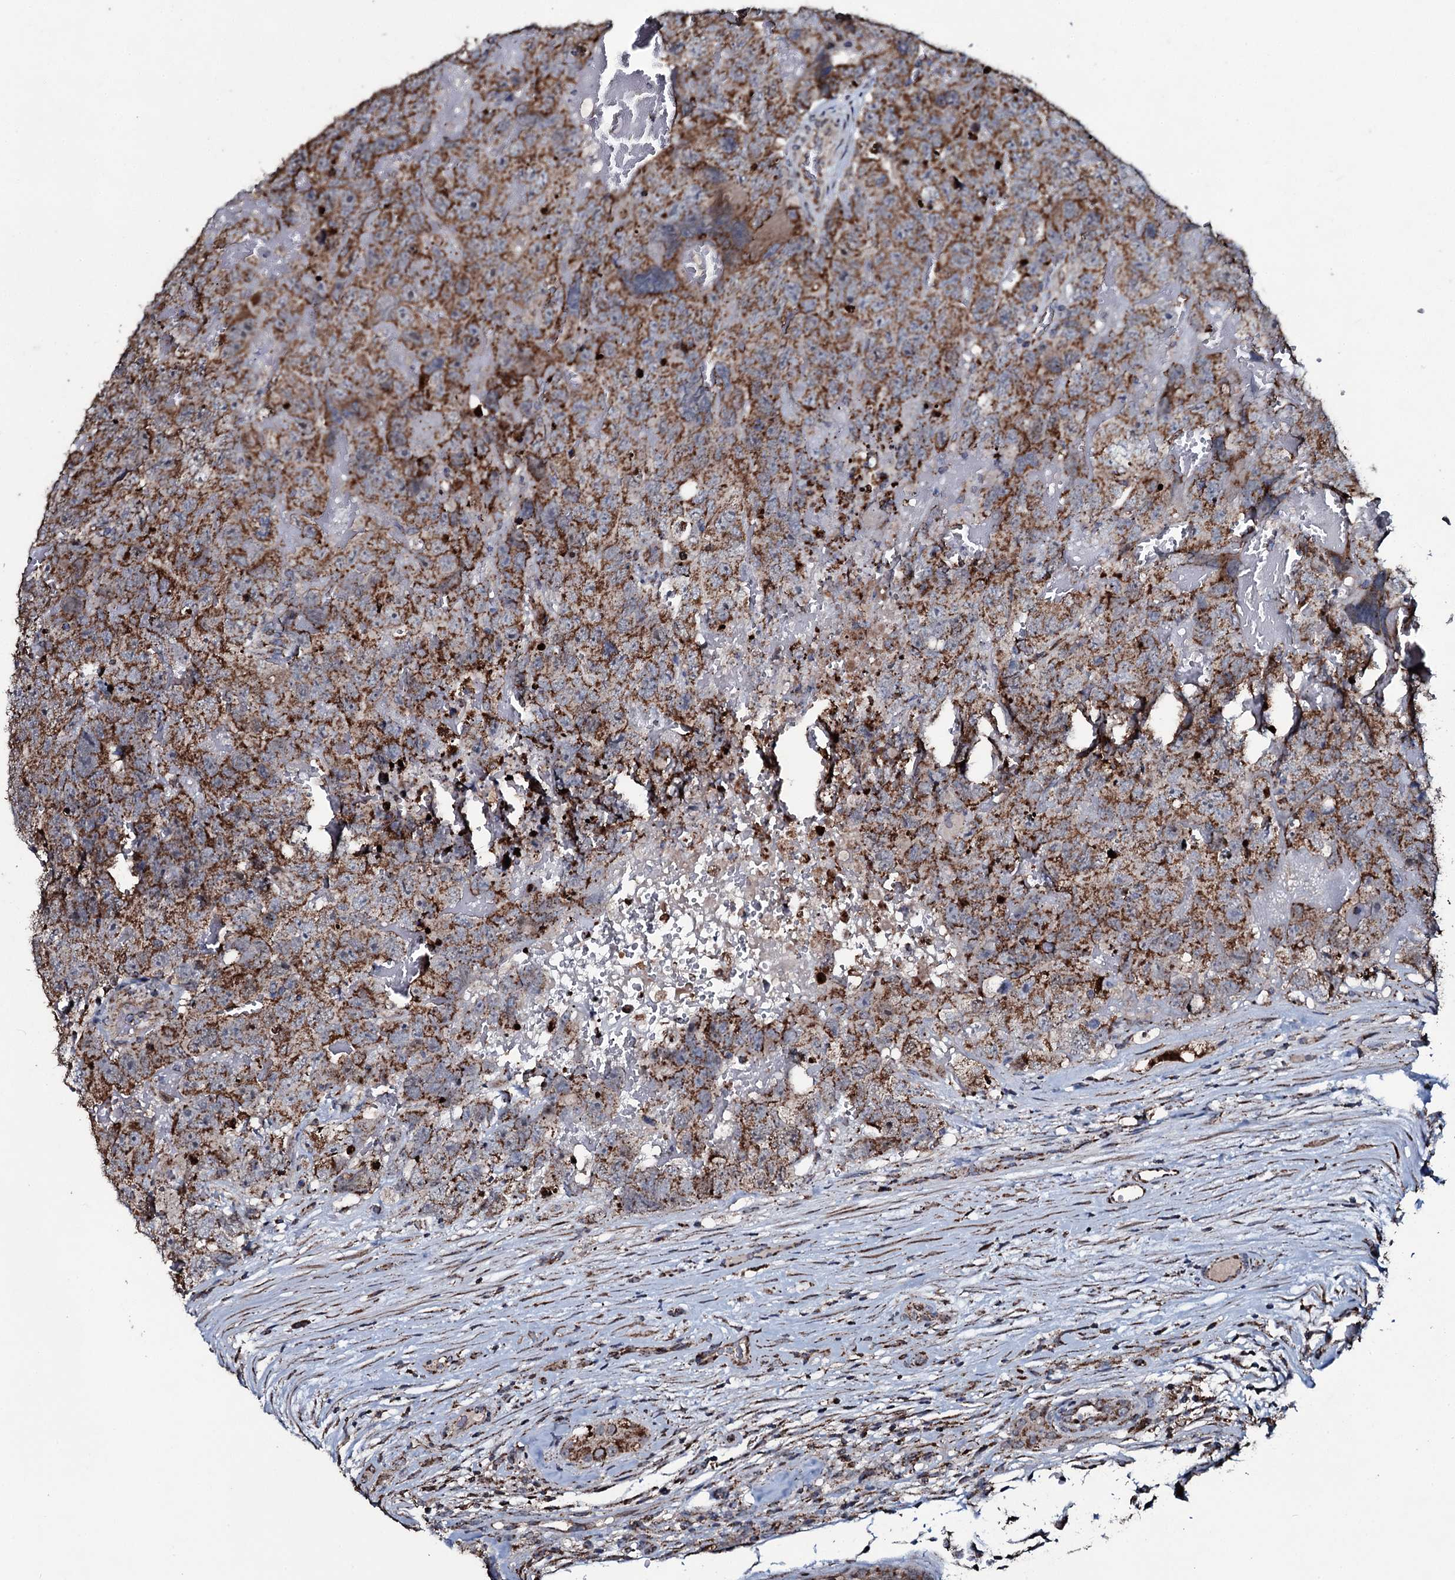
{"staining": {"intensity": "moderate", "quantity": ">75%", "location": "cytoplasmic/membranous"}, "tissue": "testis cancer", "cell_type": "Tumor cells", "image_type": "cancer", "snomed": [{"axis": "morphology", "description": "Carcinoma, Embryonal, NOS"}, {"axis": "topography", "description": "Testis"}], "caption": "Embryonal carcinoma (testis) stained with DAB (3,3'-diaminobenzidine) immunohistochemistry reveals medium levels of moderate cytoplasmic/membranous staining in approximately >75% of tumor cells.", "gene": "DYNC2I2", "patient": {"sex": "male", "age": 45}}